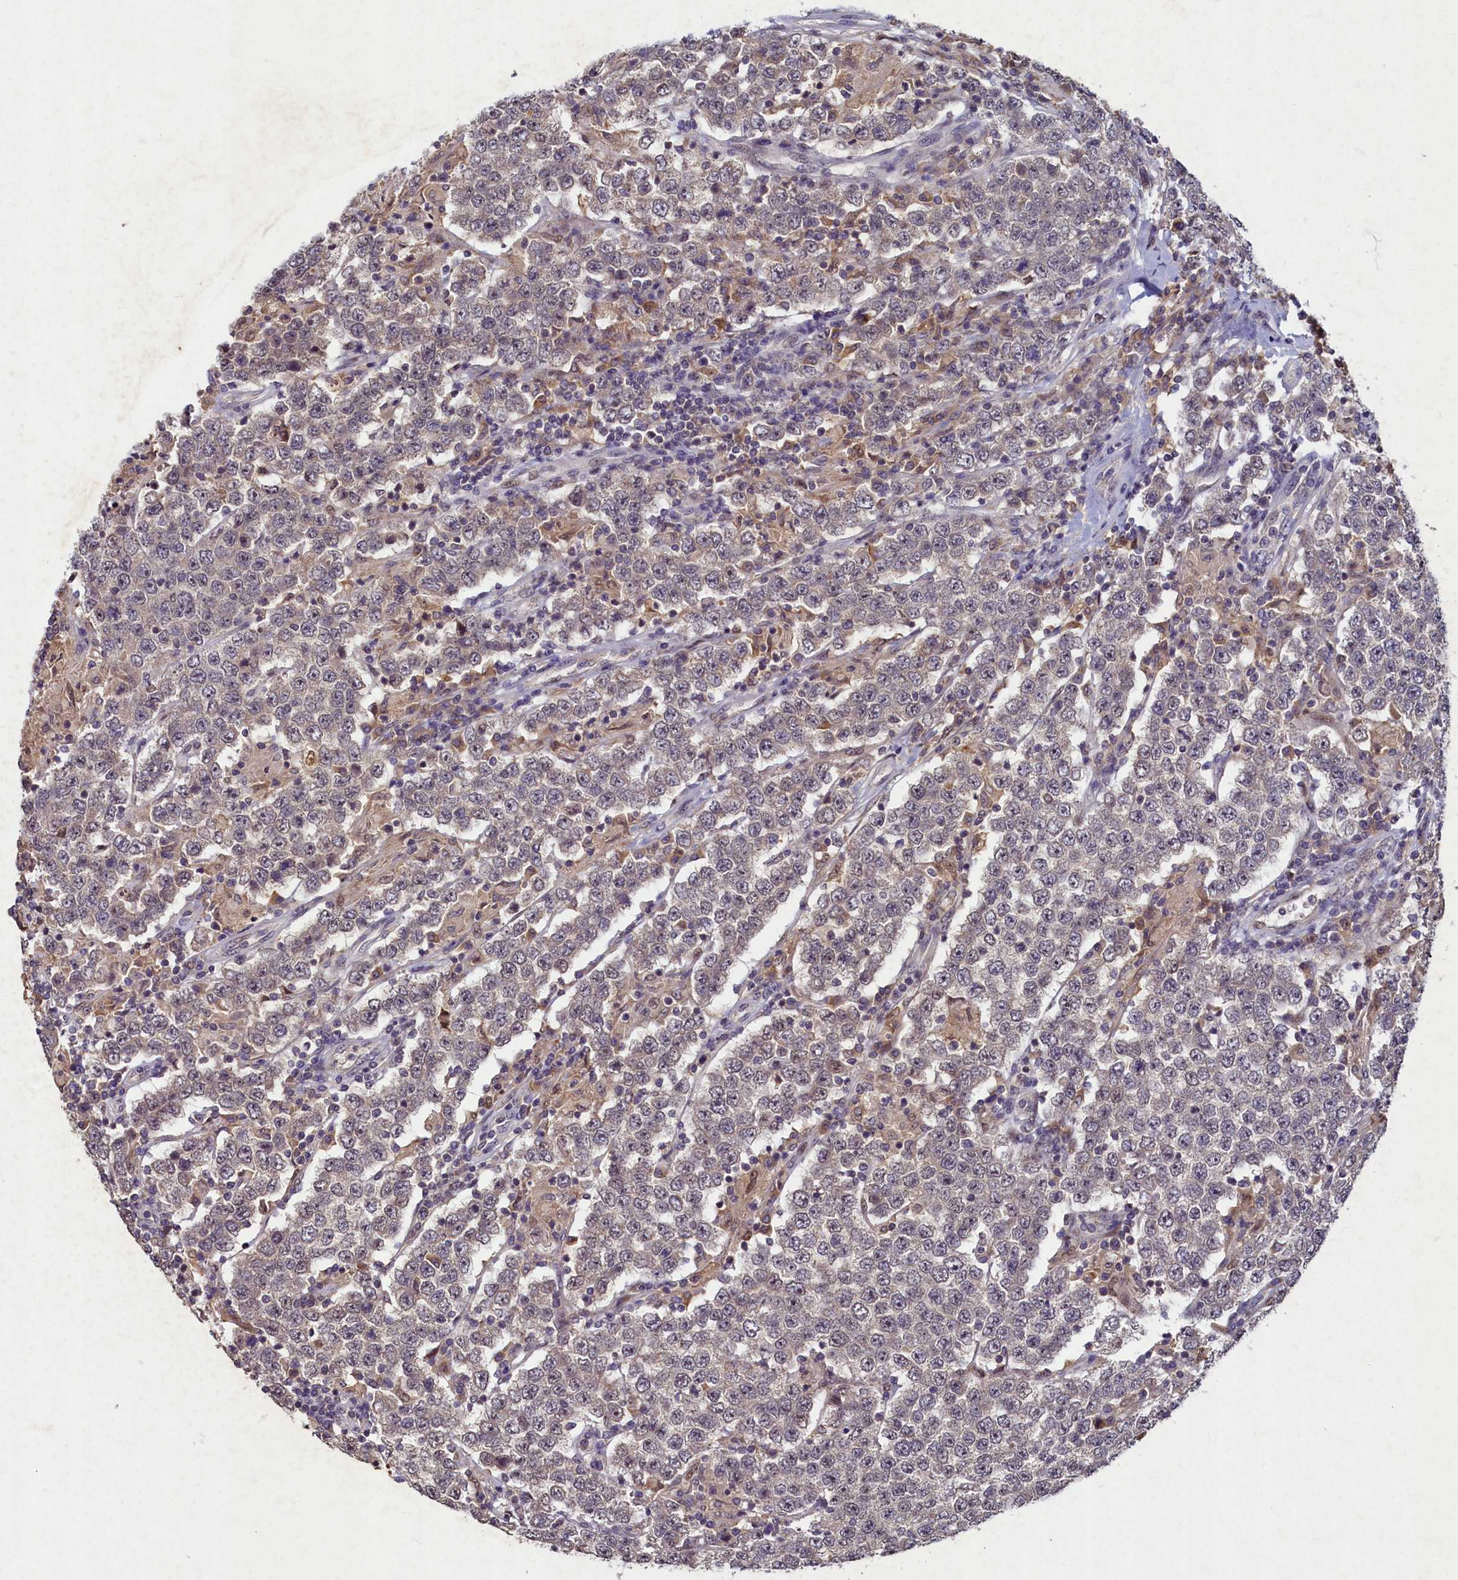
{"staining": {"intensity": "weak", "quantity": "25%-75%", "location": "cytoplasmic/membranous"}, "tissue": "testis cancer", "cell_type": "Tumor cells", "image_type": "cancer", "snomed": [{"axis": "morphology", "description": "Normal tissue, NOS"}, {"axis": "morphology", "description": "Urothelial carcinoma, High grade"}, {"axis": "morphology", "description": "Seminoma, NOS"}, {"axis": "morphology", "description": "Carcinoma, Embryonal, NOS"}, {"axis": "topography", "description": "Urinary bladder"}, {"axis": "topography", "description": "Testis"}], "caption": "Immunohistochemical staining of testis cancer (seminoma) demonstrates weak cytoplasmic/membranous protein staining in about 25%-75% of tumor cells.", "gene": "LATS2", "patient": {"sex": "male", "age": 41}}